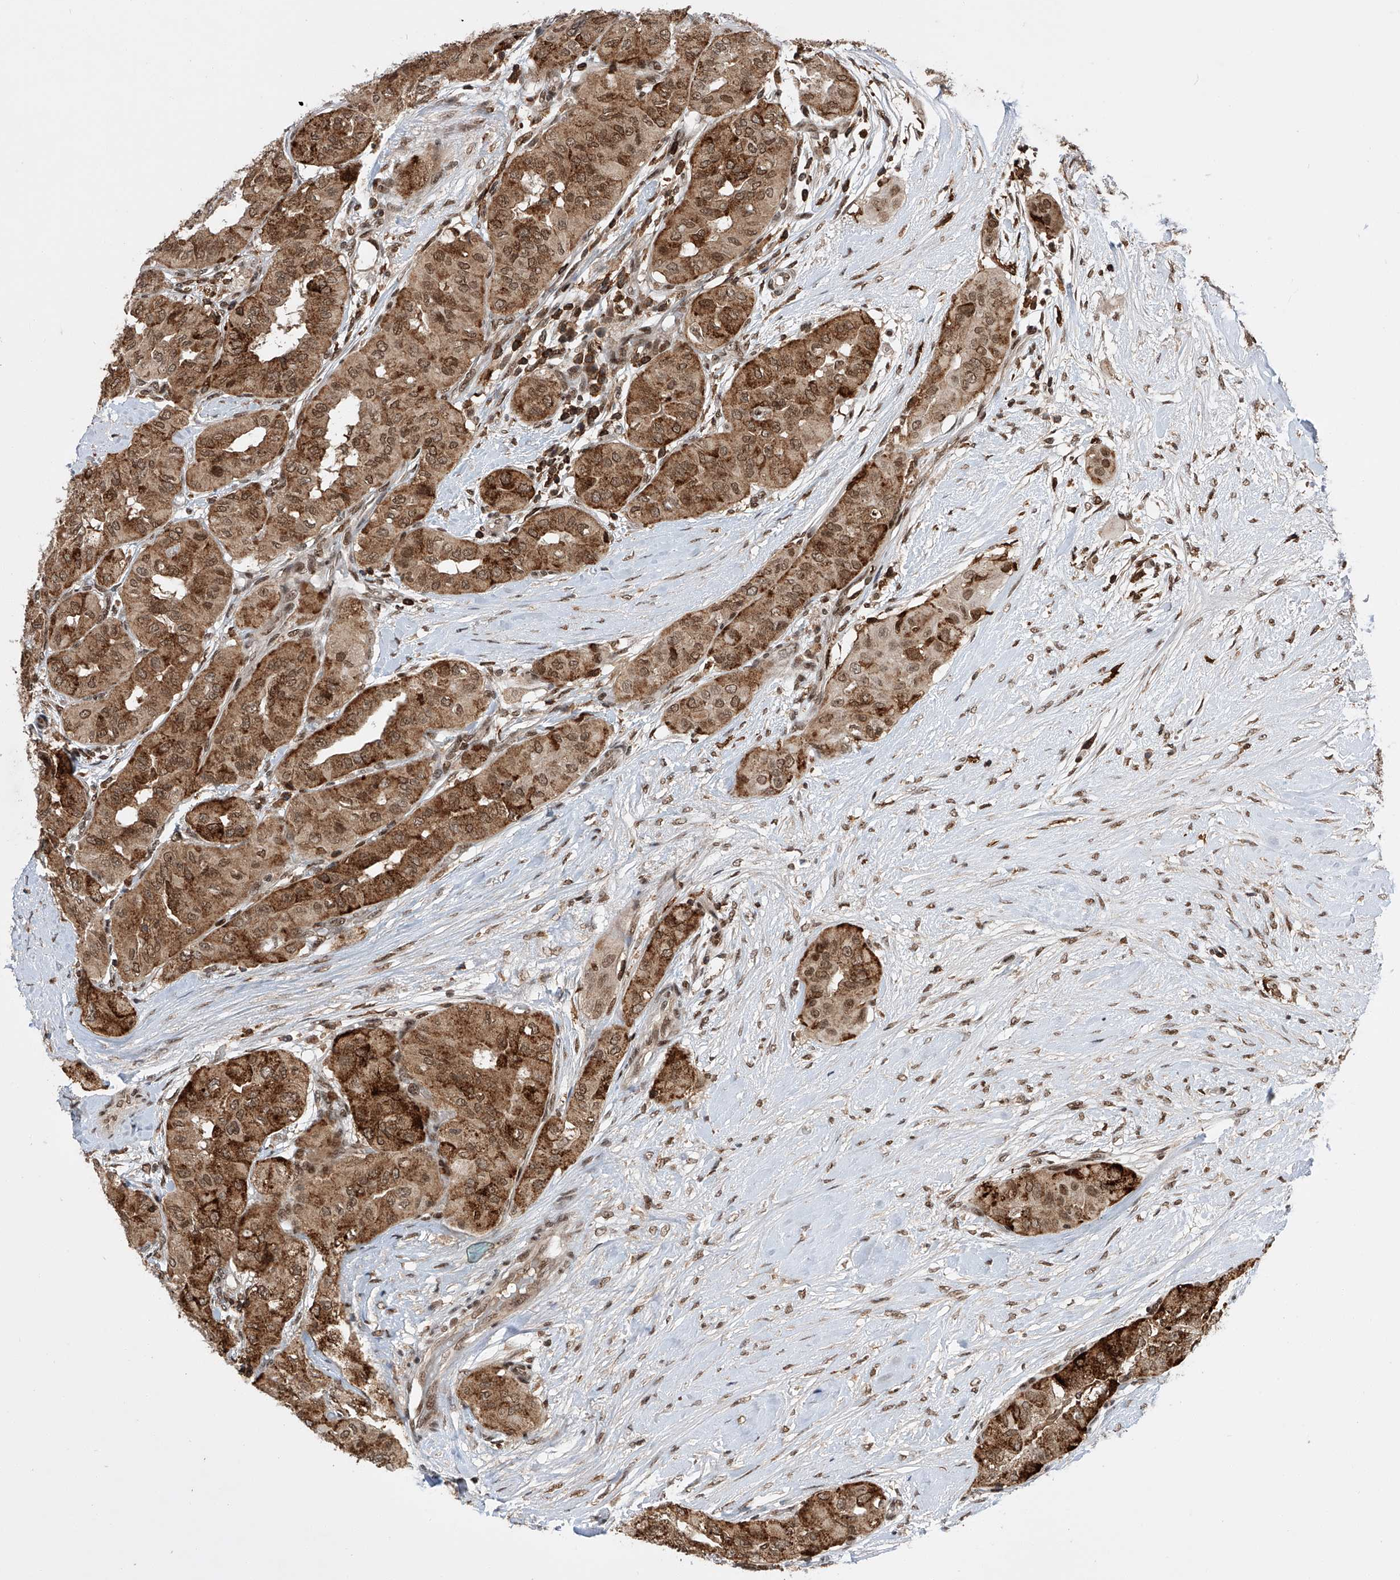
{"staining": {"intensity": "moderate", "quantity": ">75%", "location": "cytoplasmic/membranous,nuclear"}, "tissue": "thyroid cancer", "cell_type": "Tumor cells", "image_type": "cancer", "snomed": [{"axis": "morphology", "description": "Papillary adenocarcinoma, NOS"}, {"axis": "topography", "description": "Thyroid gland"}], "caption": "The histopathology image shows staining of thyroid cancer (papillary adenocarcinoma), revealing moderate cytoplasmic/membranous and nuclear protein staining (brown color) within tumor cells.", "gene": "ZNF280D", "patient": {"sex": "female", "age": 59}}